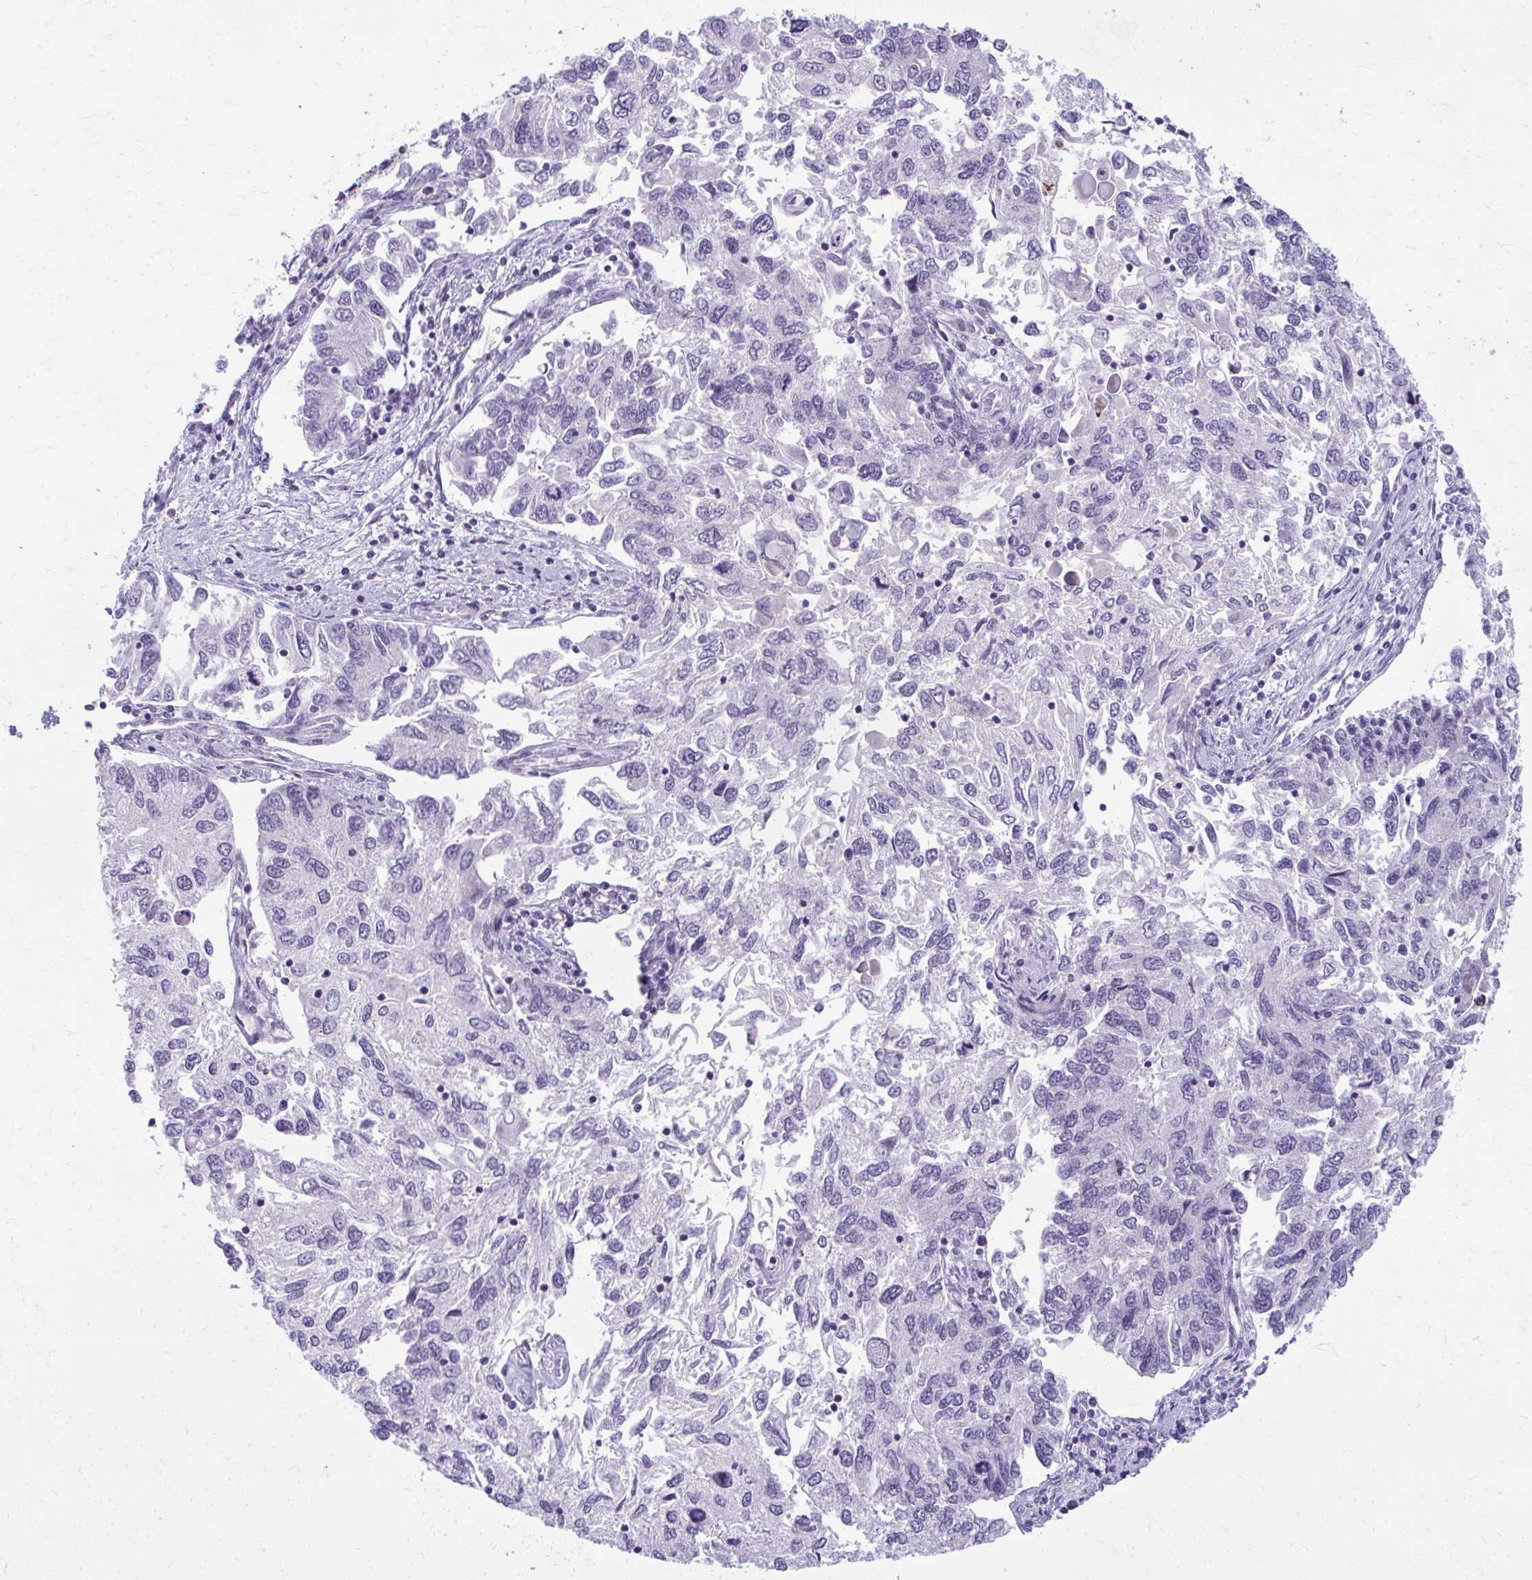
{"staining": {"intensity": "negative", "quantity": "none", "location": "none"}, "tissue": "endometrial cancer", "cell_type": "Tumor cells", "image_type": "cancer", "snomed": [{"axis": "morphology", "description": "Carcinoma, NOS"}, {"axis": "topography", "description": "Uterus"}], "caption": "Immunohistochemistry (IHC) of endometrial cancer reveals no positivity in tumor cells. (DAB (3,3'-diaminobenzidine) IHC with hematoxylin counter stain).", "gene": "MAF1", "patient": {"sex": "female", "age": 76}}